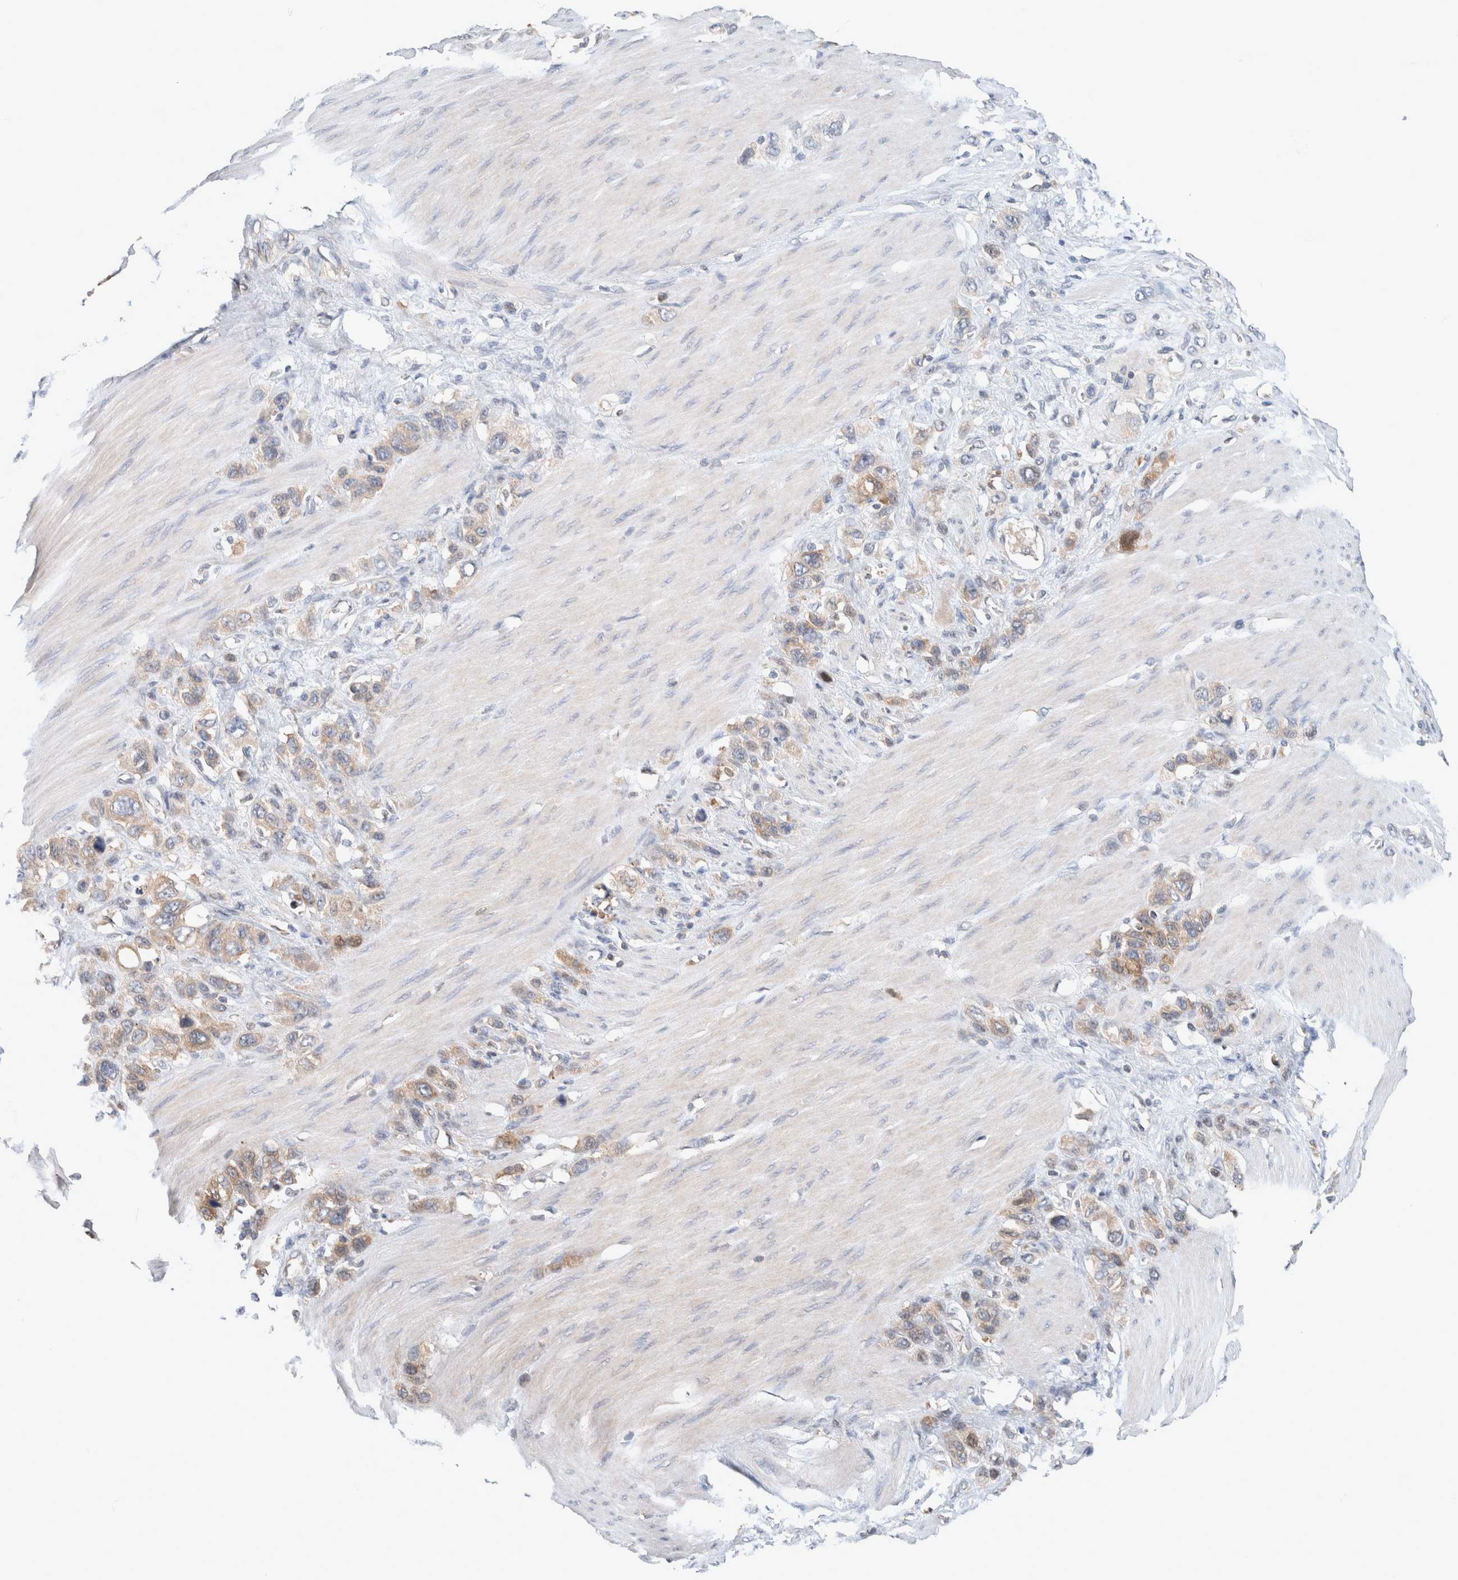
{"staining": {"intensity": "moderate", "quantity": ">75%", "location": "cytoplasmic/membranous"}, "tissue": "stomach cancer", "cell_type": "Tumor cells", "image_type": "cancer", "snomed": [{"axis": "morphology", "description": "Adenocarcinoma, NOS"}, {"axis": "morphology", "description": "Adenocarcinoma, High grade"}, {"axis": "topography", "description": "Stomach, upper"}, {"axis": "topography", "description": "Stomach, lower"}], "caption": "Protein expression analysis of stomach cancer shows moderate cytoplasmic/membranous staining in approximately >75% of tumor cells.", "gene": "XPNPEP1", "patient": {"sex": "female", "age": 65}}